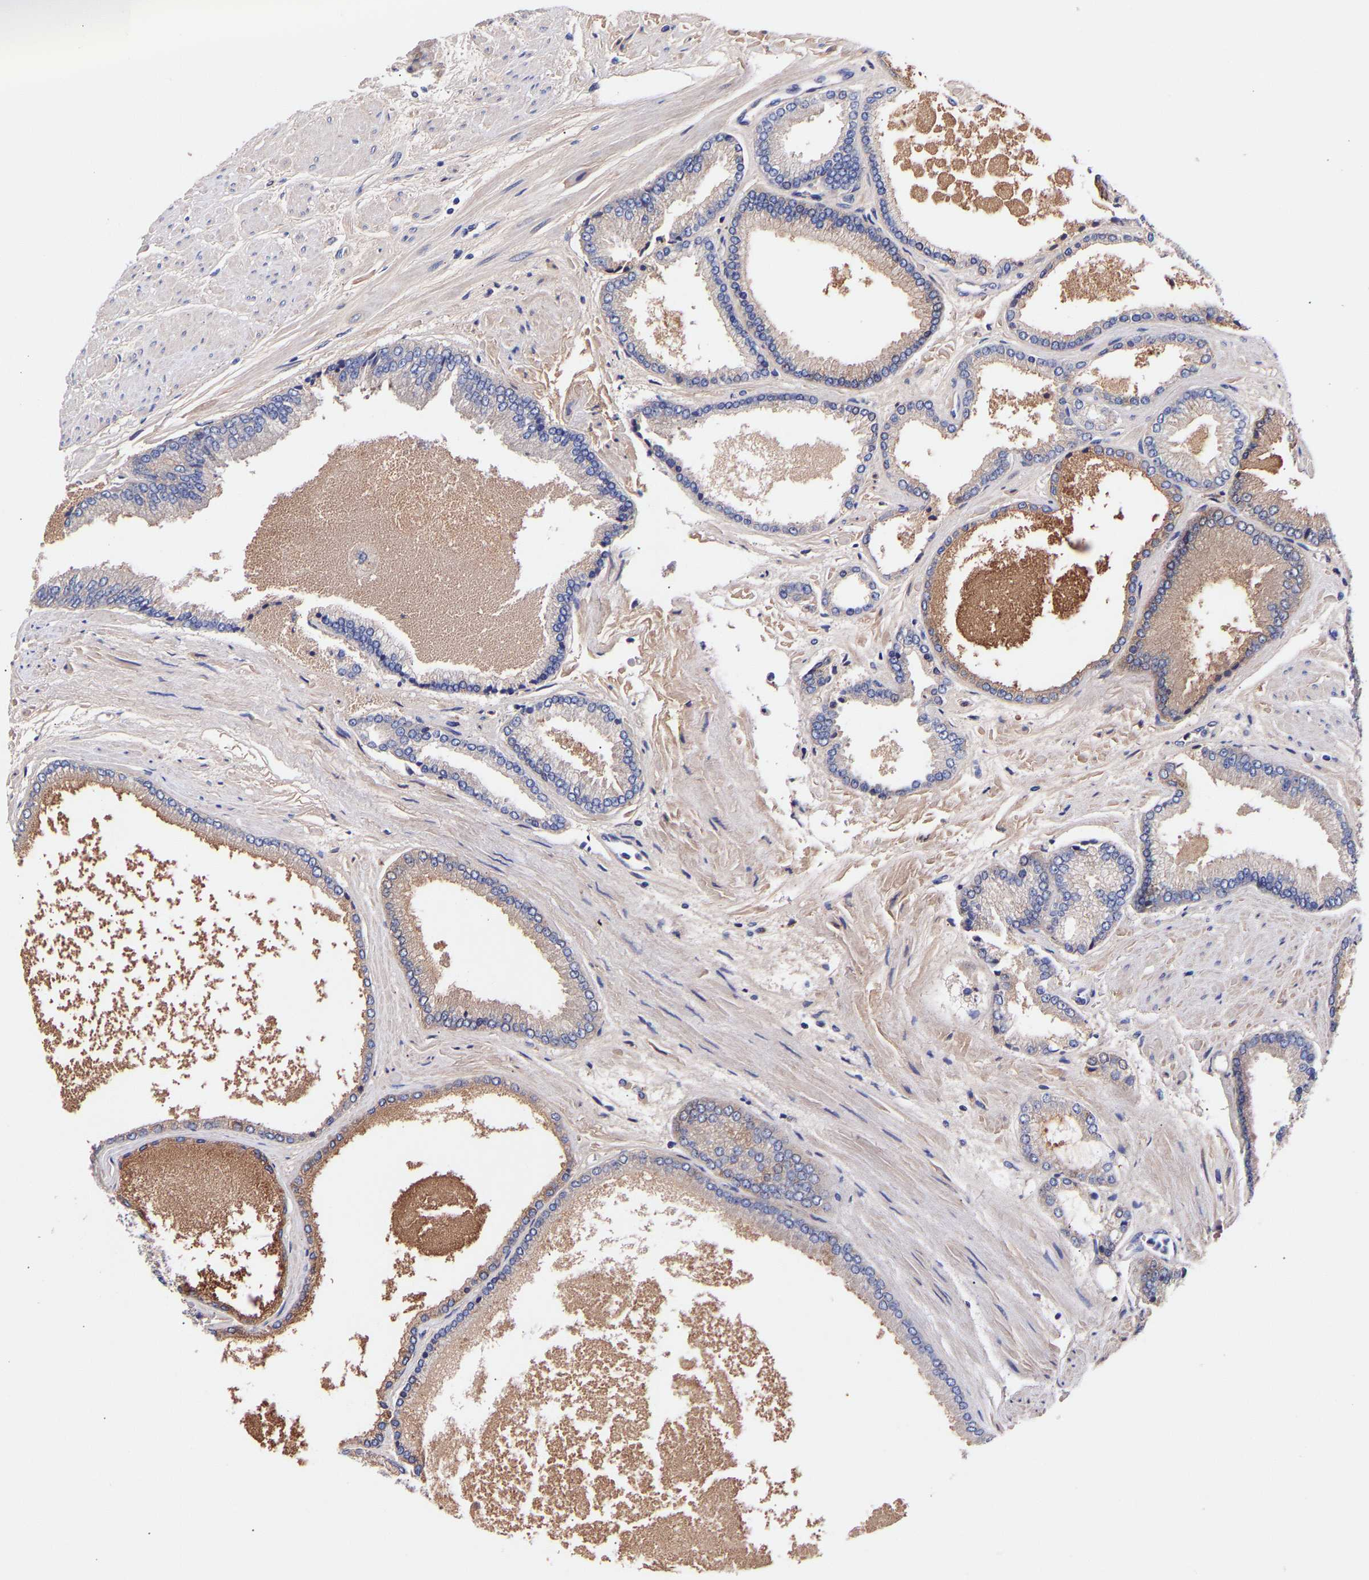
{"staining": {"intensity": "negative", "quantity": "none", "location": "none"}, "tissue": "prostate cancer", "cell_type": "Tumor cells", "image_type": "cancer", "snomed": [{"axis": "morphology", "description": "Adenocarcinoma, High grade"}, {"axis": "topography", "description": "Prostate"}], "caption": "IHC of high-grade adenocarcinoma (prostate) displays no expression in tumor cells.", "gene": "AIMP2", "patient": {"sex": "male", "age": 61}}